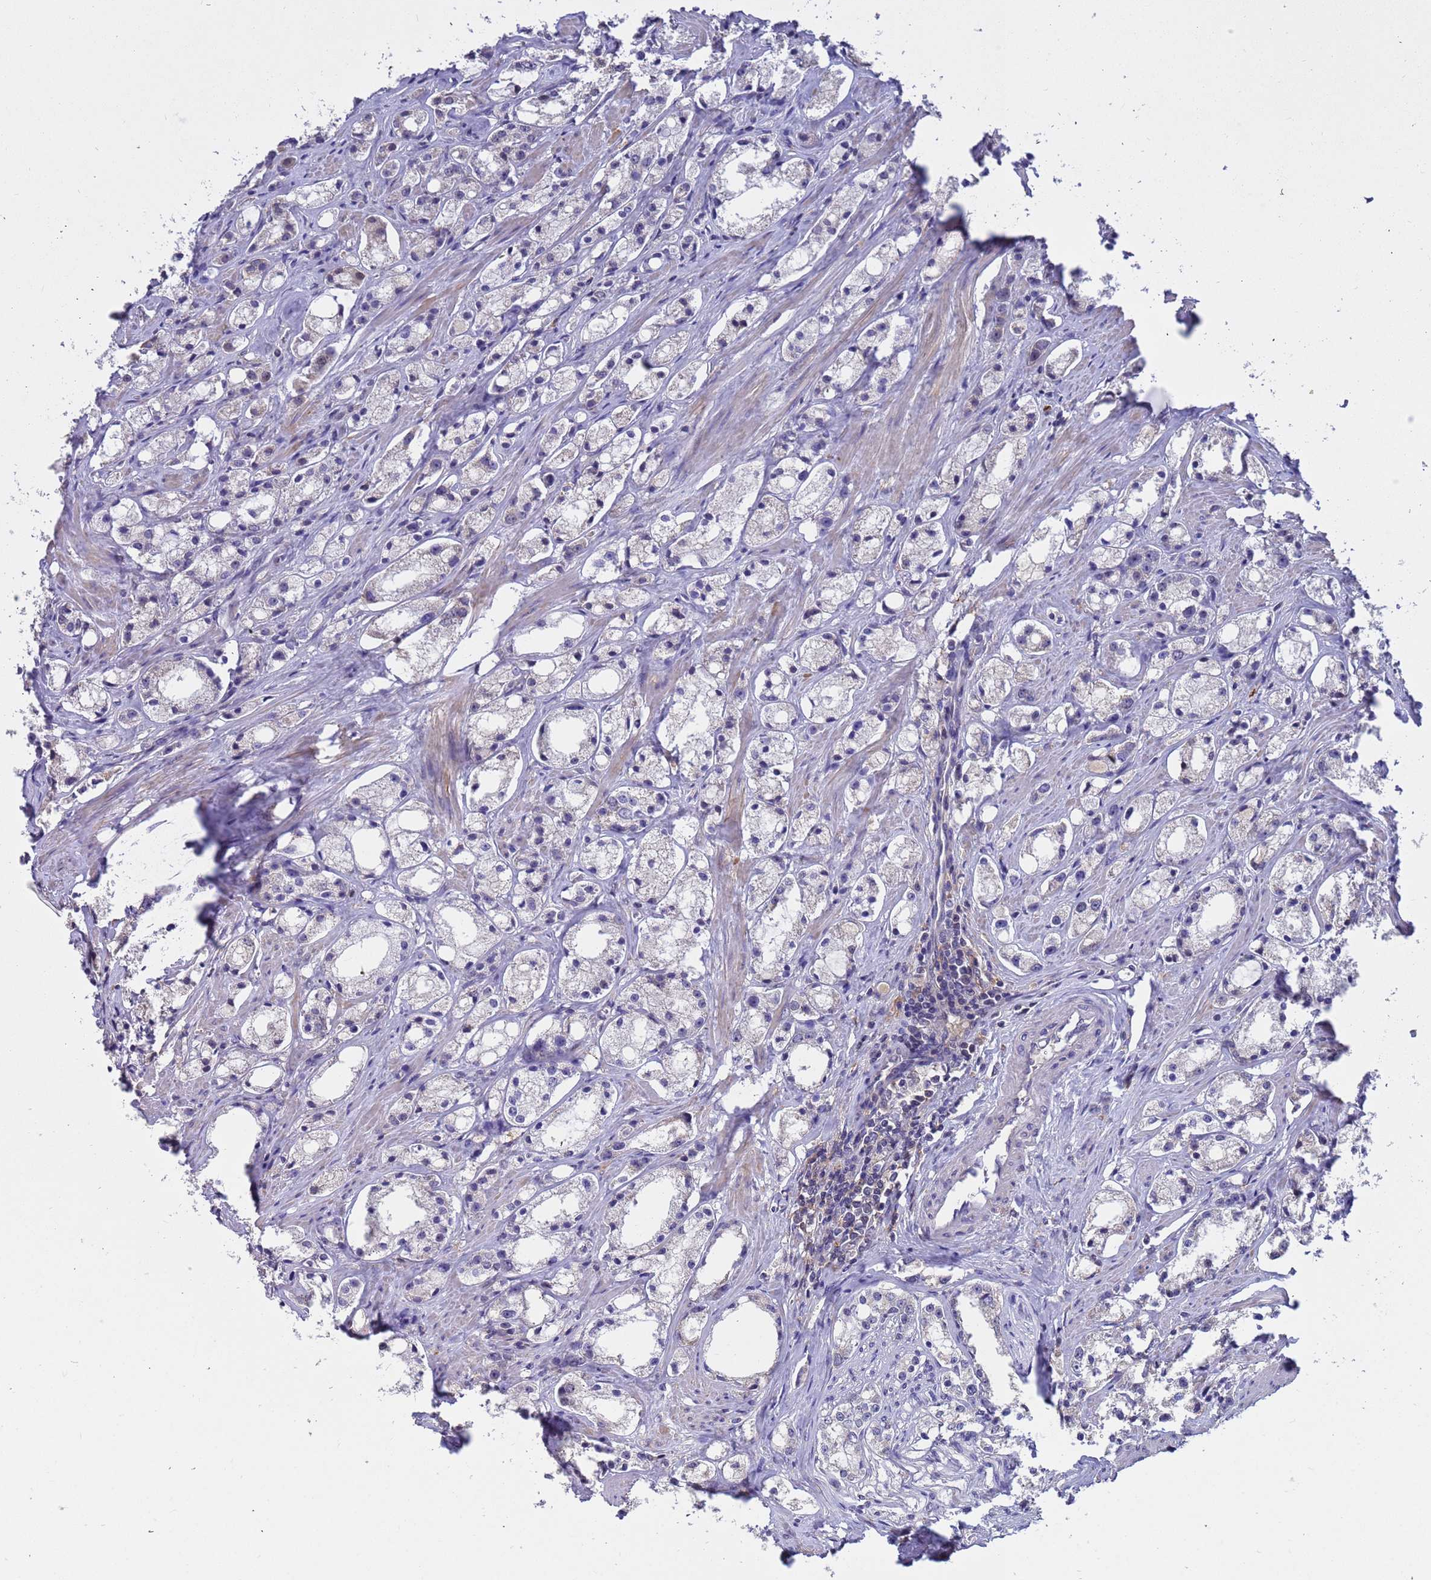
{"staining": {"intensity": "negative", "quantity": "none", "location": "none"}, "tissue": "prostate cancer", "cell_type": "Tumor cells", "image_type": "cancer", "snomed": [{"axis": "morphology", "description": "Adenocarcinoma, High grade"}, {"axis": "topography", "description": "Prostate"}], "caption": "DAB (3,3'-diaminobenzidine) immunohistochemical staining of human prostate cancer (high-grade adenocarcinoma) exhibits no significant positivity in tumor cells.", "gene": "AMPD3", "patient": {"sex": "male", "age": 66}}